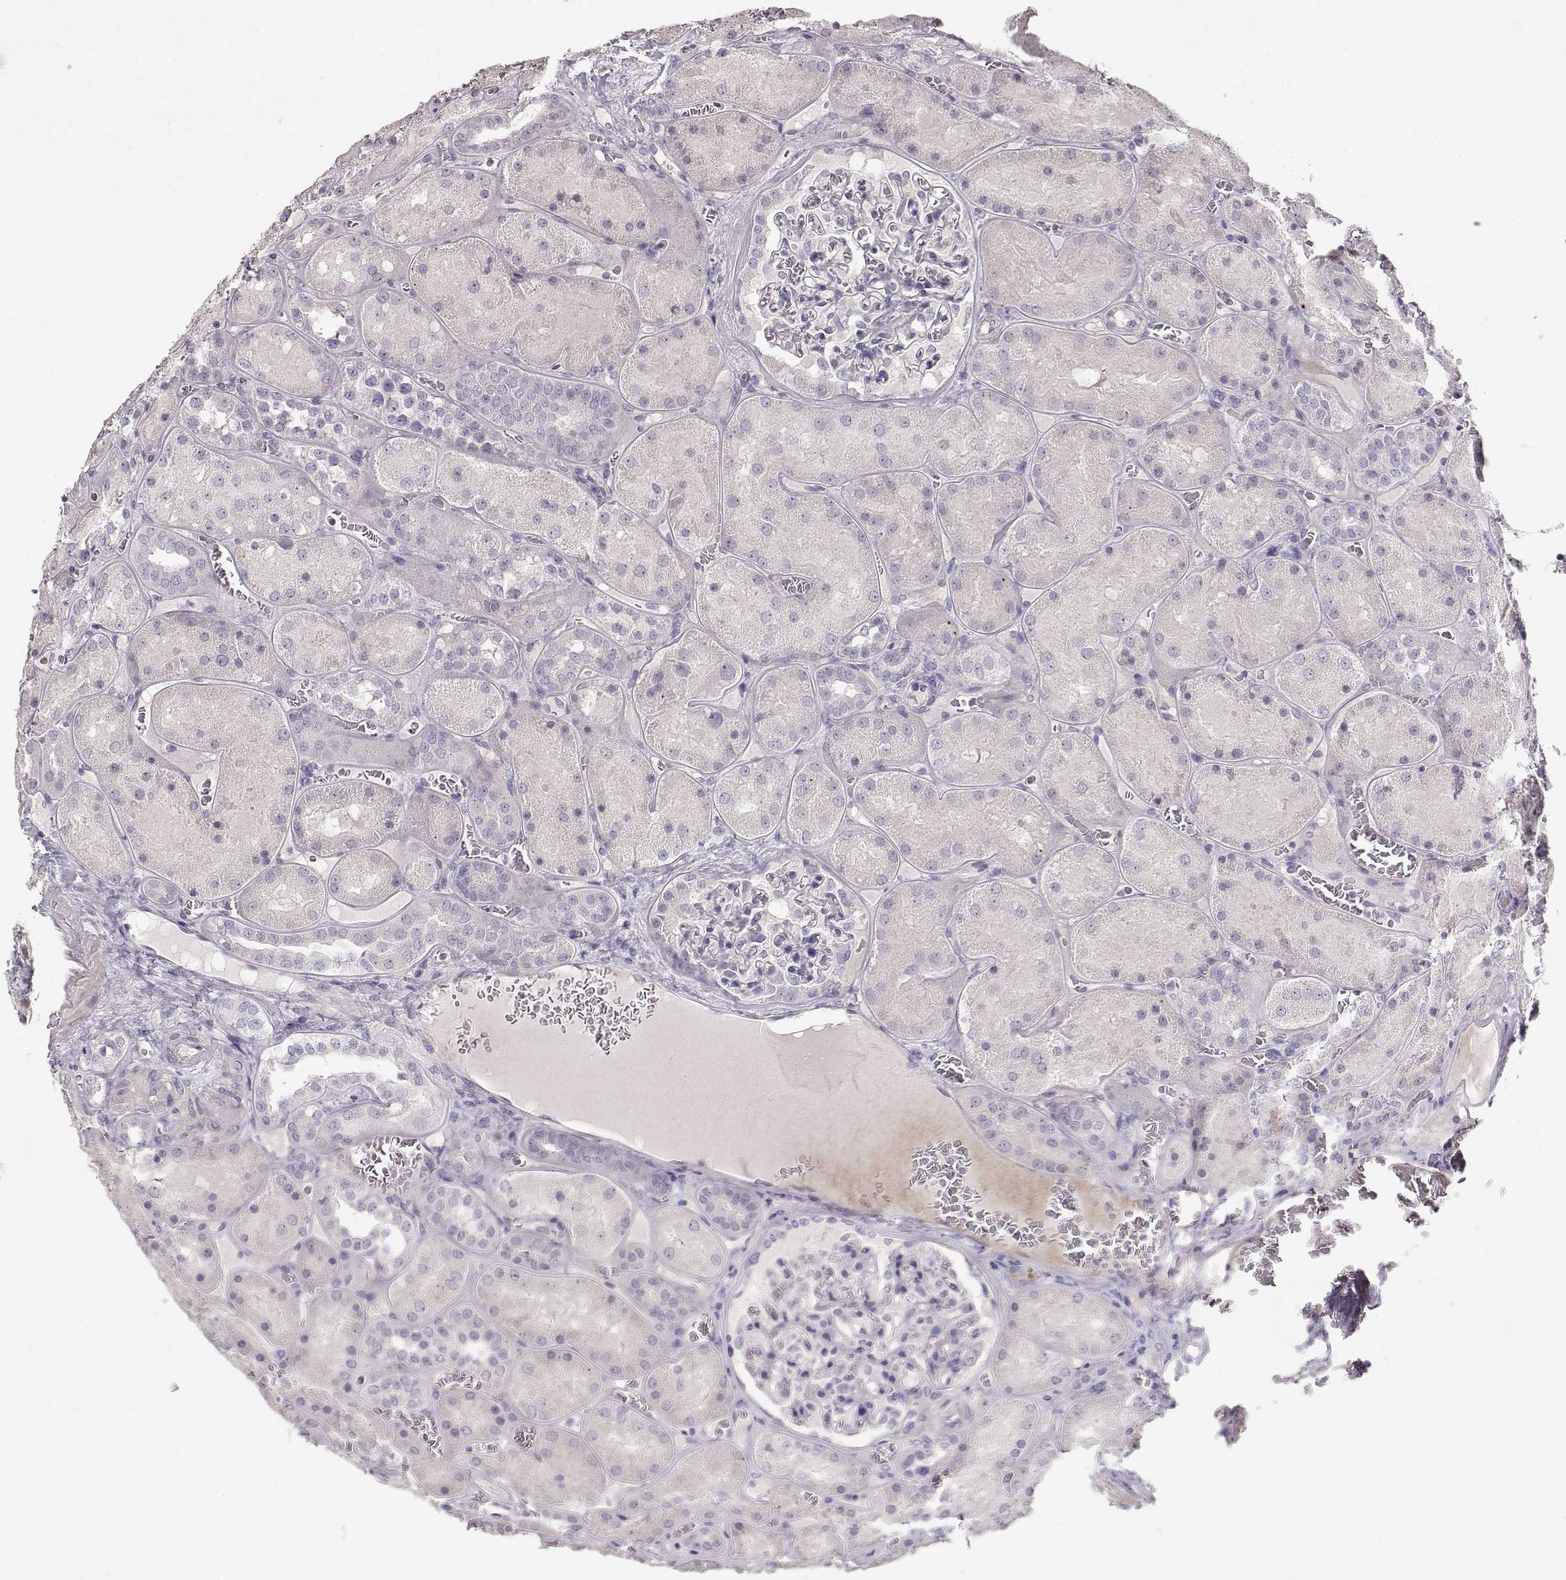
{"staining": {"intensity": "negative", "quantity": "none", "location": "none"}, "tissue": "kidney", "cell_type": "Cells in glomeruli", "image_type": "normal", "snomed": [{"axis": "morphology", "description": "Normal tissue, NOS"}, {"axis": "topography", "description": "Kidney"}], "caption": "Immunohistochemistry (IHC) of unremarkable human kidney demonstrates no staining in cells in glomeruli. (Stains: DAB immunohistochemistry with hematoxylin counter stain, Microscopy: brightfield microscopy at high magnification).", "gene": "SLC18A1", "patient": {"sex": "male", "age": 73}}